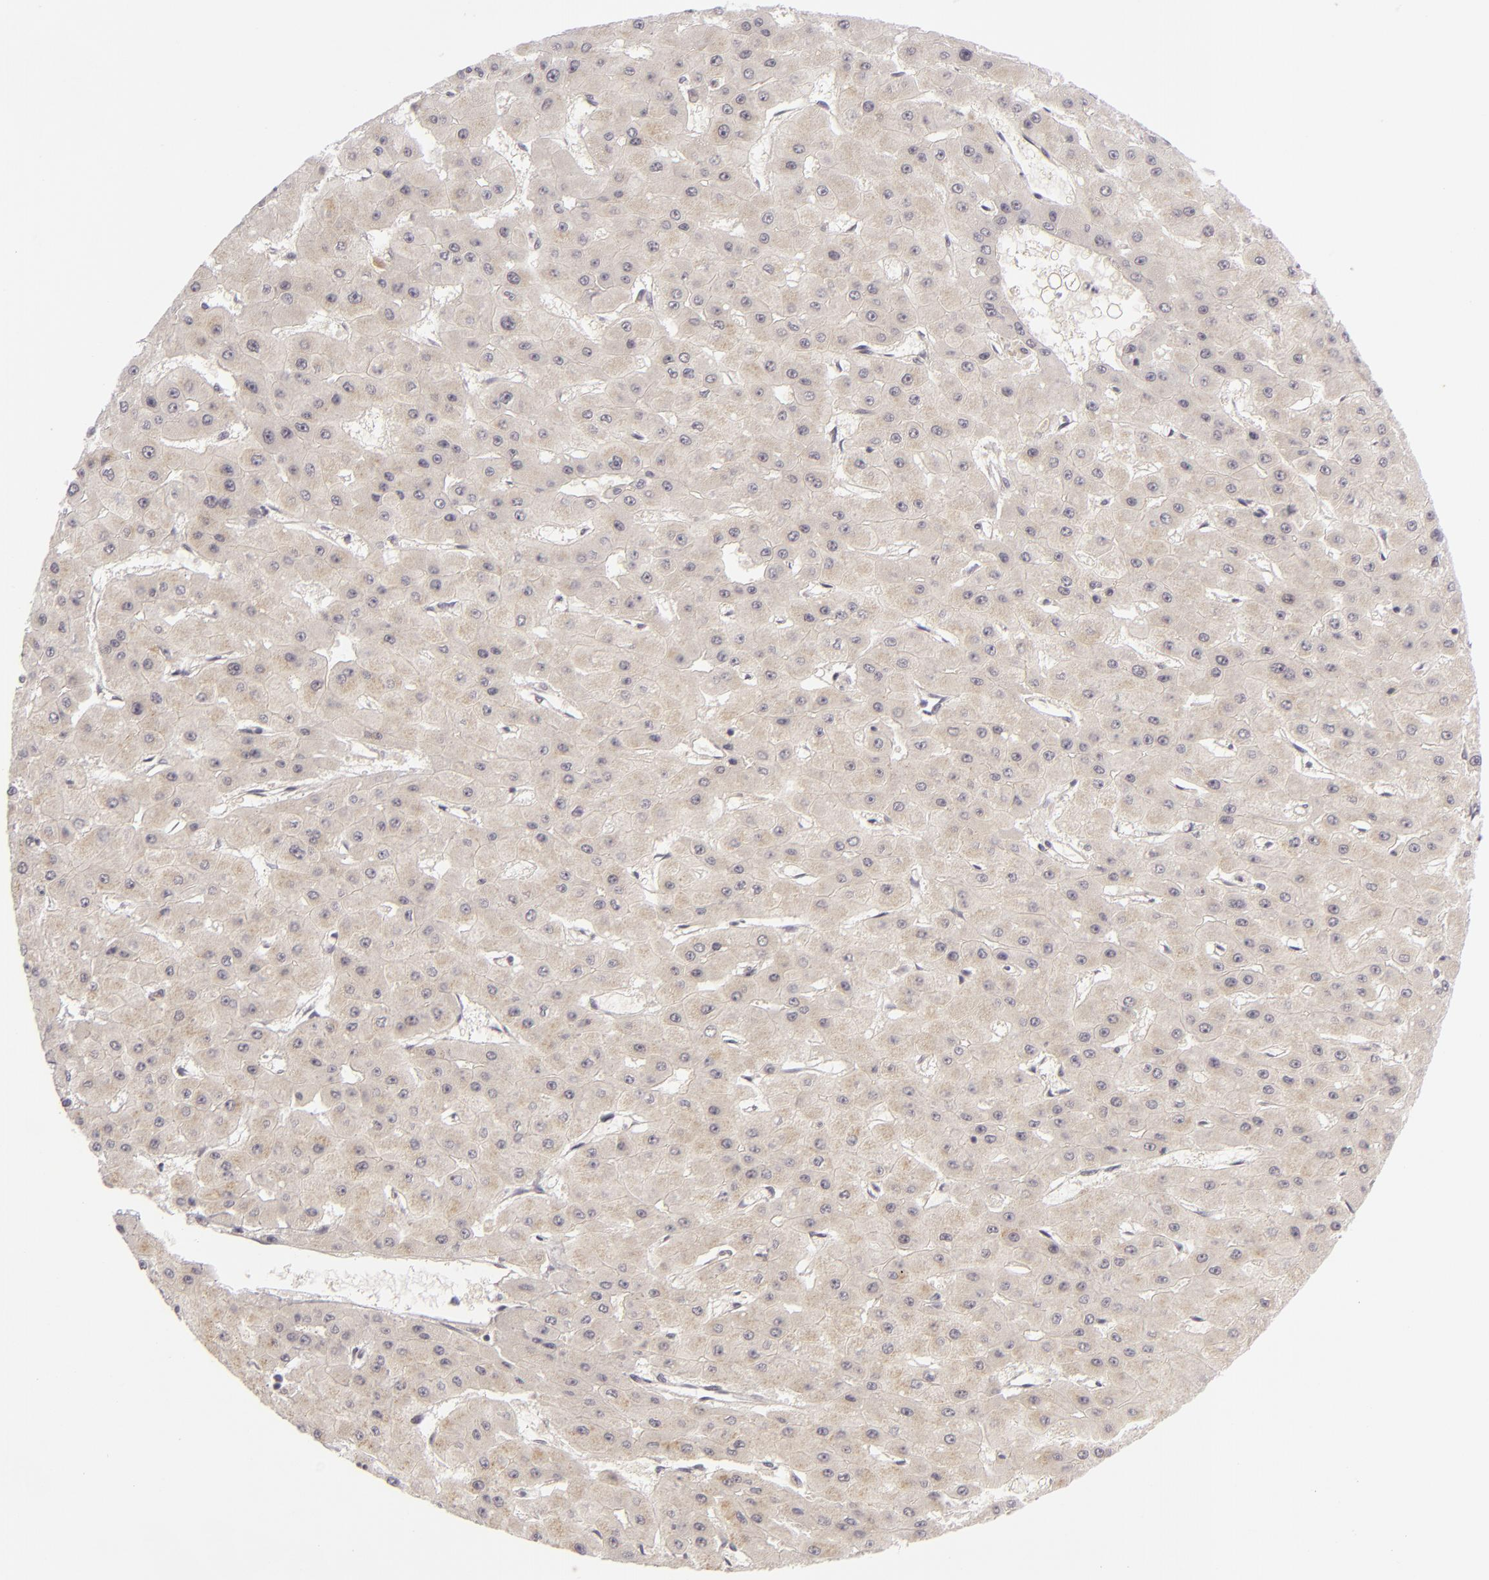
{"staining": {"intensity": "weak", "quantity": ">75%", "location": "cytoplasmic/membranous"}, "tissue": "liver cancer", "cell_type": "Tumor cells", "image_type": "cancer", "snomed": [{"axis": "morphology", "description": "Carcinoma, Hepatocellular, NOS"}, {"axis": "topography", "description": "Liver"}], "caption": "Tumor cells demonstrate low levels of weak cytoplasmic/membranous staining in about >75% of cells in human liver cancer.", "gene": "DLG3", "patient": {"sex": "female", "age": 52}}